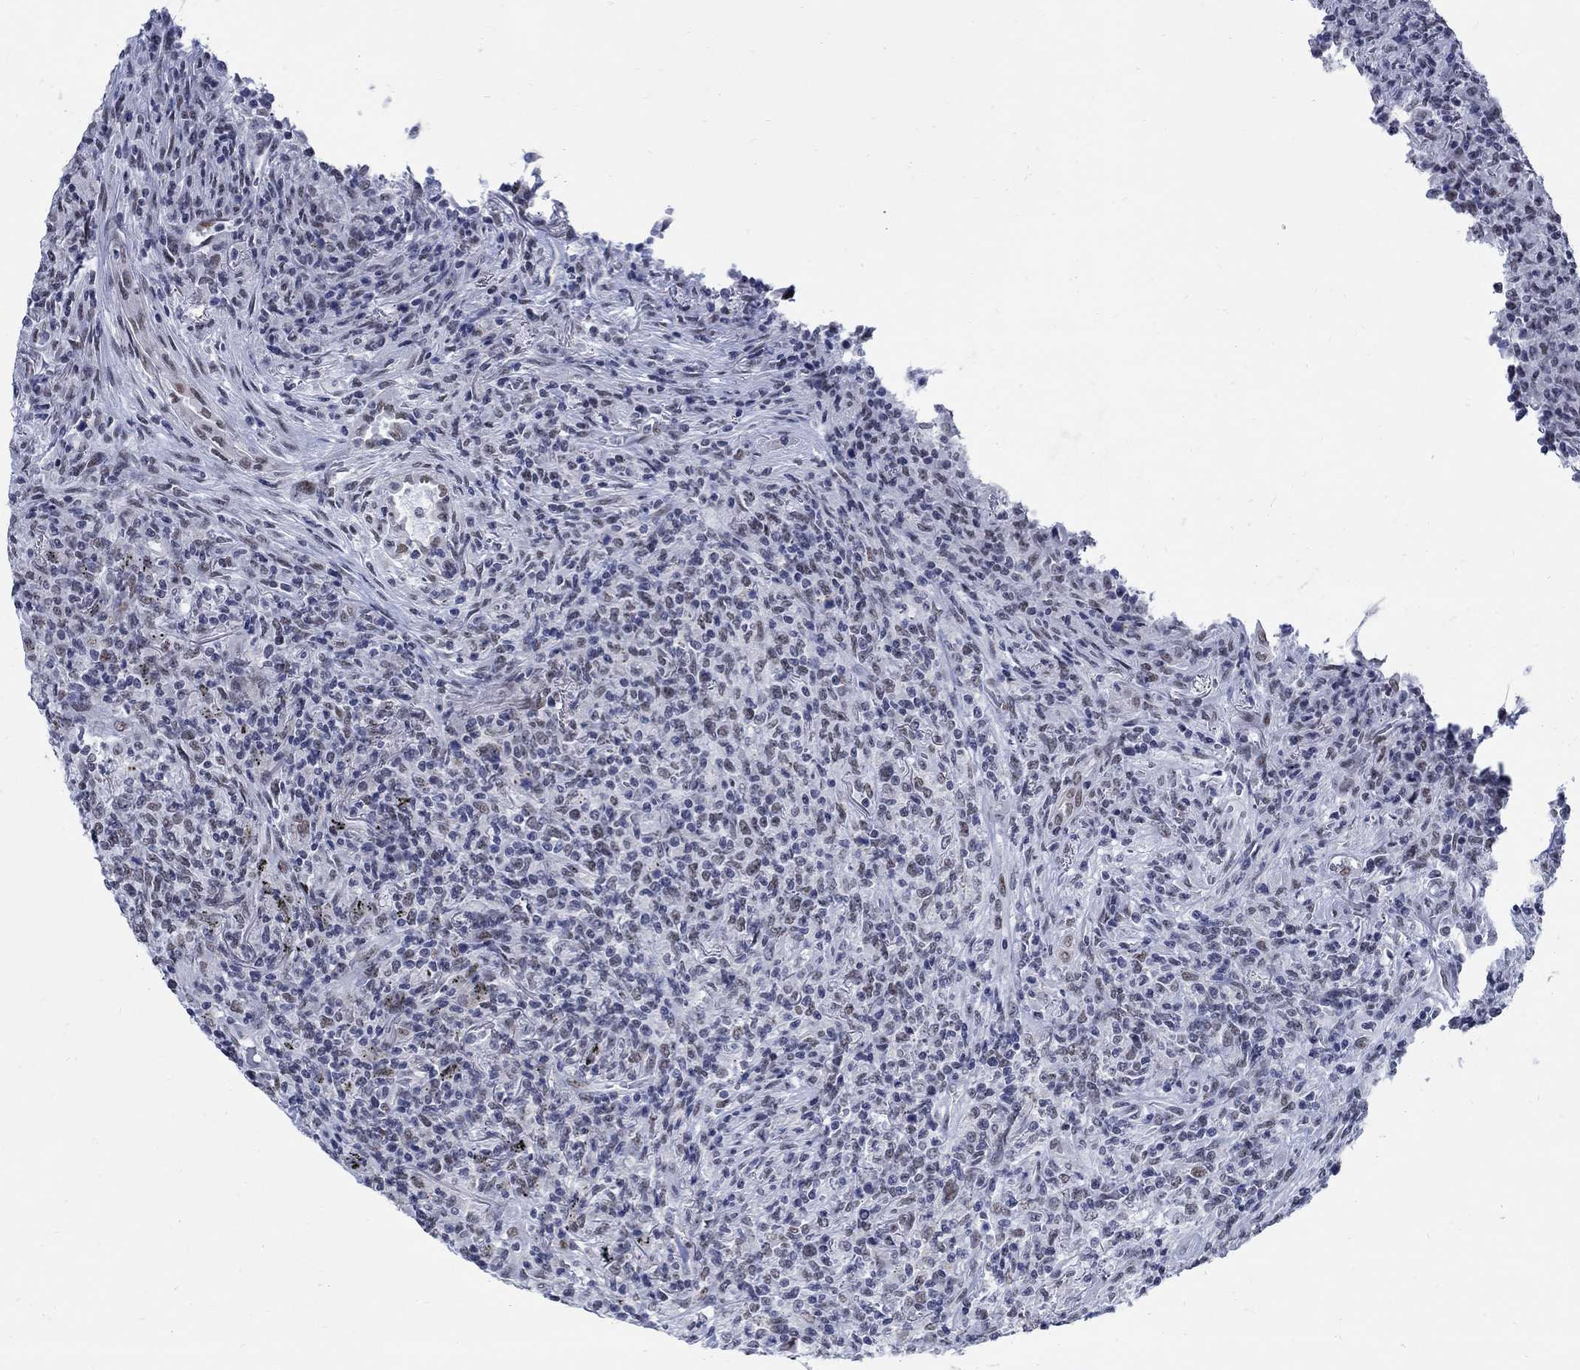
{"staining": {"intensity": "negative", "quantity": "none", "location": "none"}, "tissue": "lymphoma", "cell_type": "Tumor cells", "image_type": "cancer", "snomed": [{"axis": "morphology", "description": "Malignant lymphoma, non-Hodgkin's type, High grade"}, {"axis": "topography", "description": "Lung"}], "caption": "A high-resolution photomicrograph shows immunohistochemistry staining of lymphoma, which demonstrates no significant positivity in tumor cells. (DAB (3,3'-diaminobenzidine) immunohistochemistry visualized using brightfield microscopy, high magnification).", "gene": "DLK1", "patient": {"sex": "male", "age": 79}}